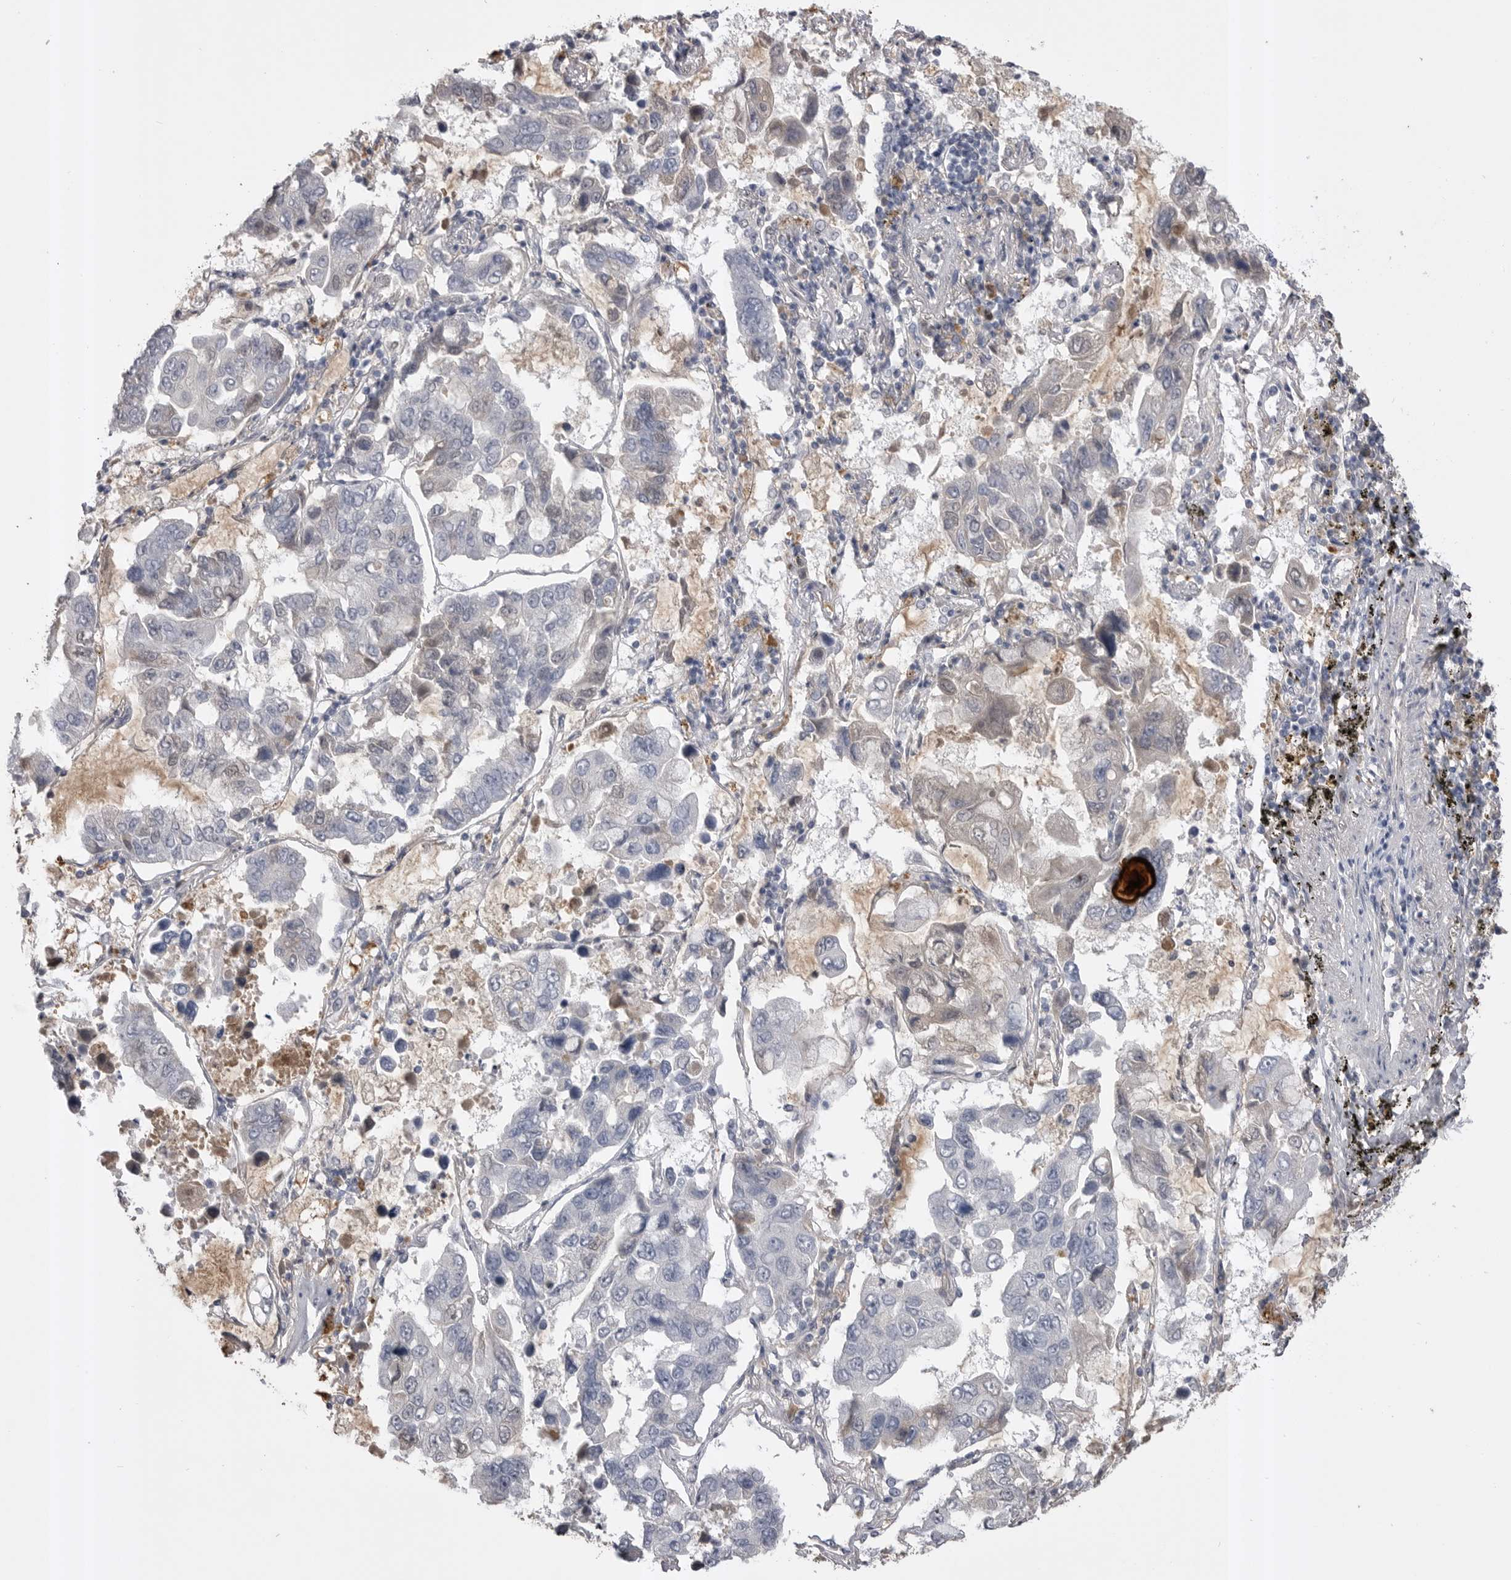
{"staining": {"intensity": "negative", "quantity": "none", "location": "none"}, "tissue": "lung cancer", "cell_type": "Tumor cells", "image_type": "cancer", "snomed": [{"axis": "morphology", "description": "Adenocarcinoma, NOS"}, {"axis": "topography", "description": "Lung"}], "caption": "Adenocarcinoma (lung) stained for a protein using immunohistochemistry shows no staining tumor cells.", "gene": "AHSG", "patient": {"sex": "male", "age": 64}}